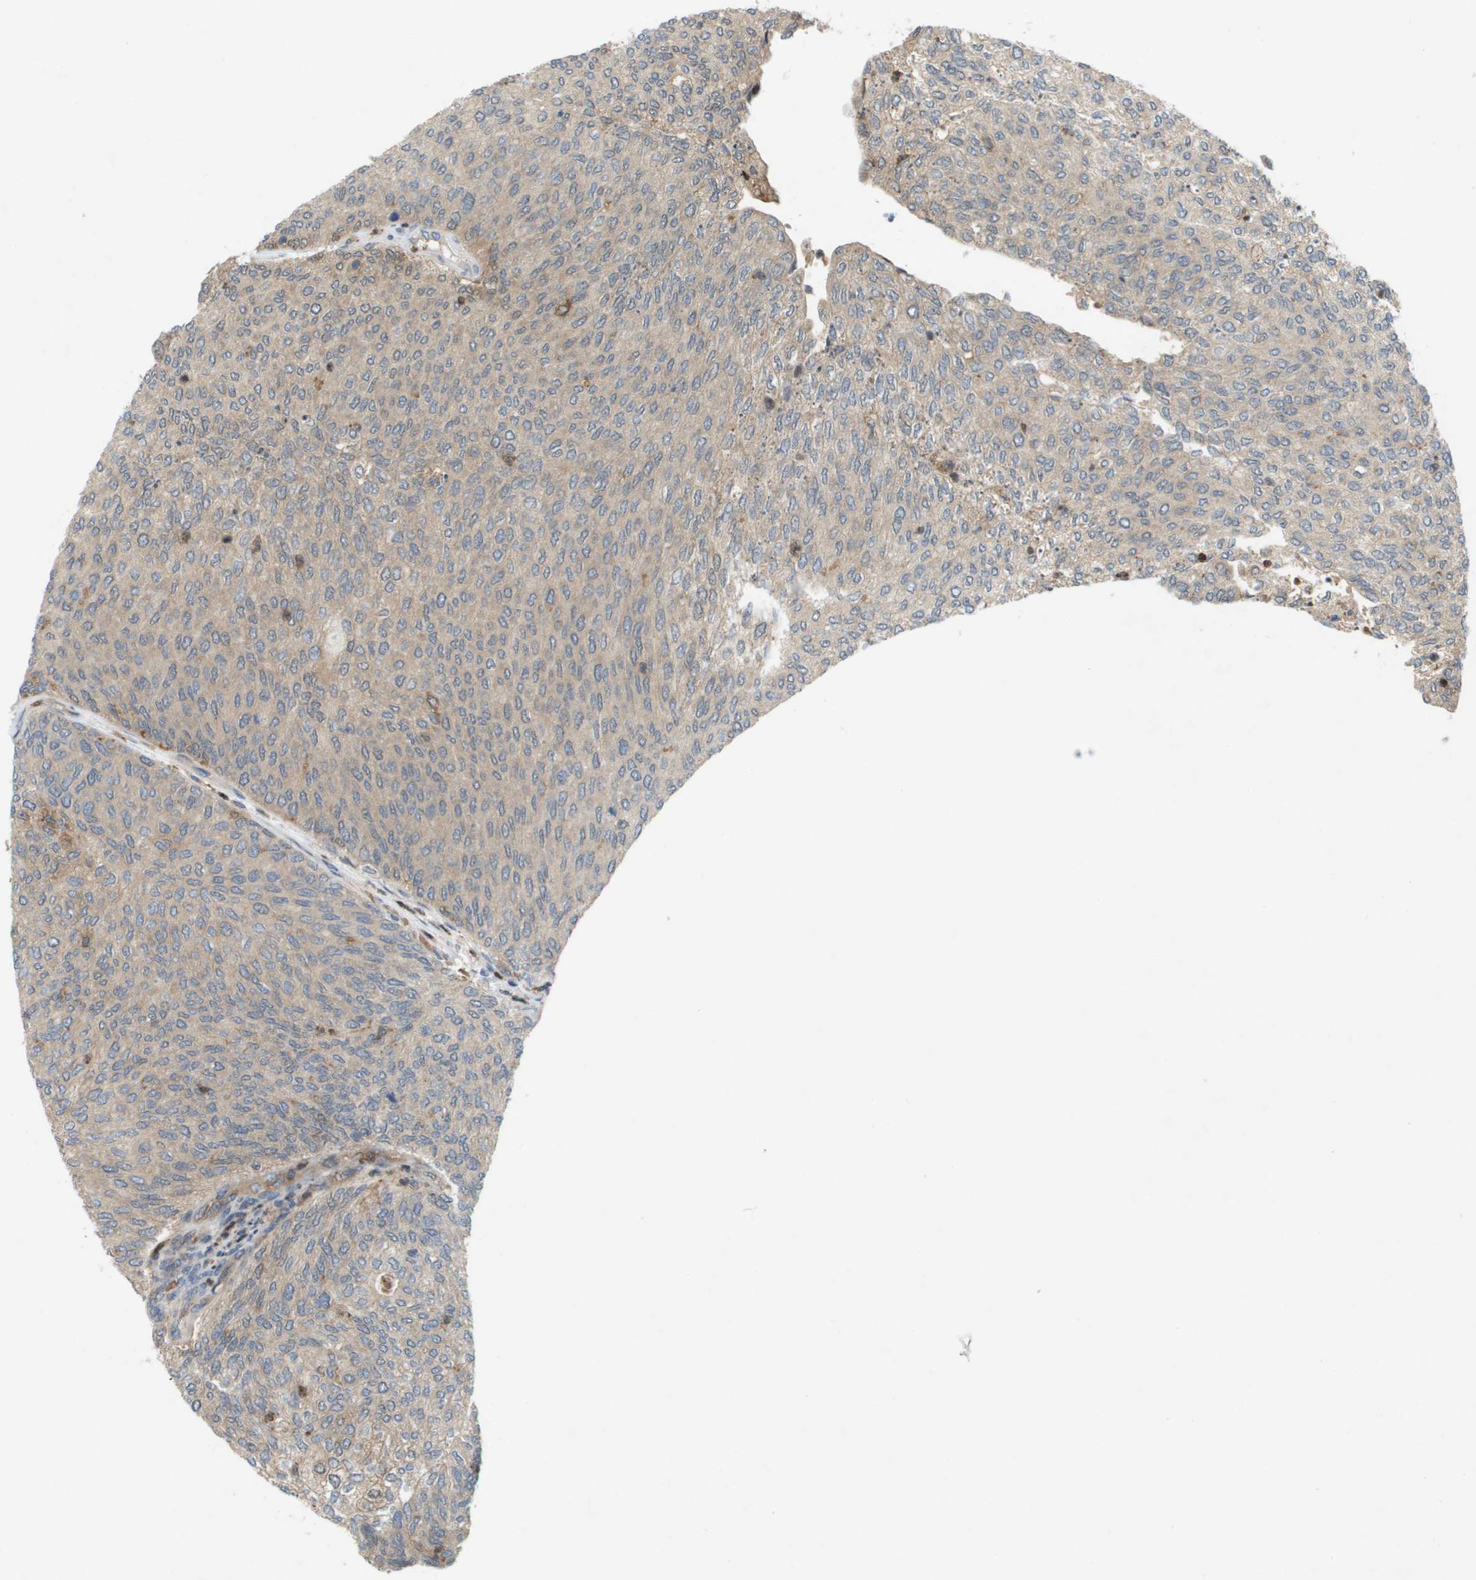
{"staining": {"intensity": "weak", "quantity": "25%-75%", "location": "cytoplasmic/membranous"}, "tissue": "urothelial cancer", "cell_type": "Tumor cells", "image_type": "cancer", "snomed": [{"axis": "morphology", "description": "Urothelial carcinoma, Low grade"}, {"axis": "topography", "description": "Urinary bladder"}], "caption": "Urothelial cancer stained for a protein (brown) demonstrates weak cytoplasmic/membranous positive positivity in approximately 25%-75% of tumor cells.", "gene": "PALD1", "patient": {"sex": "female", "age": 79}}